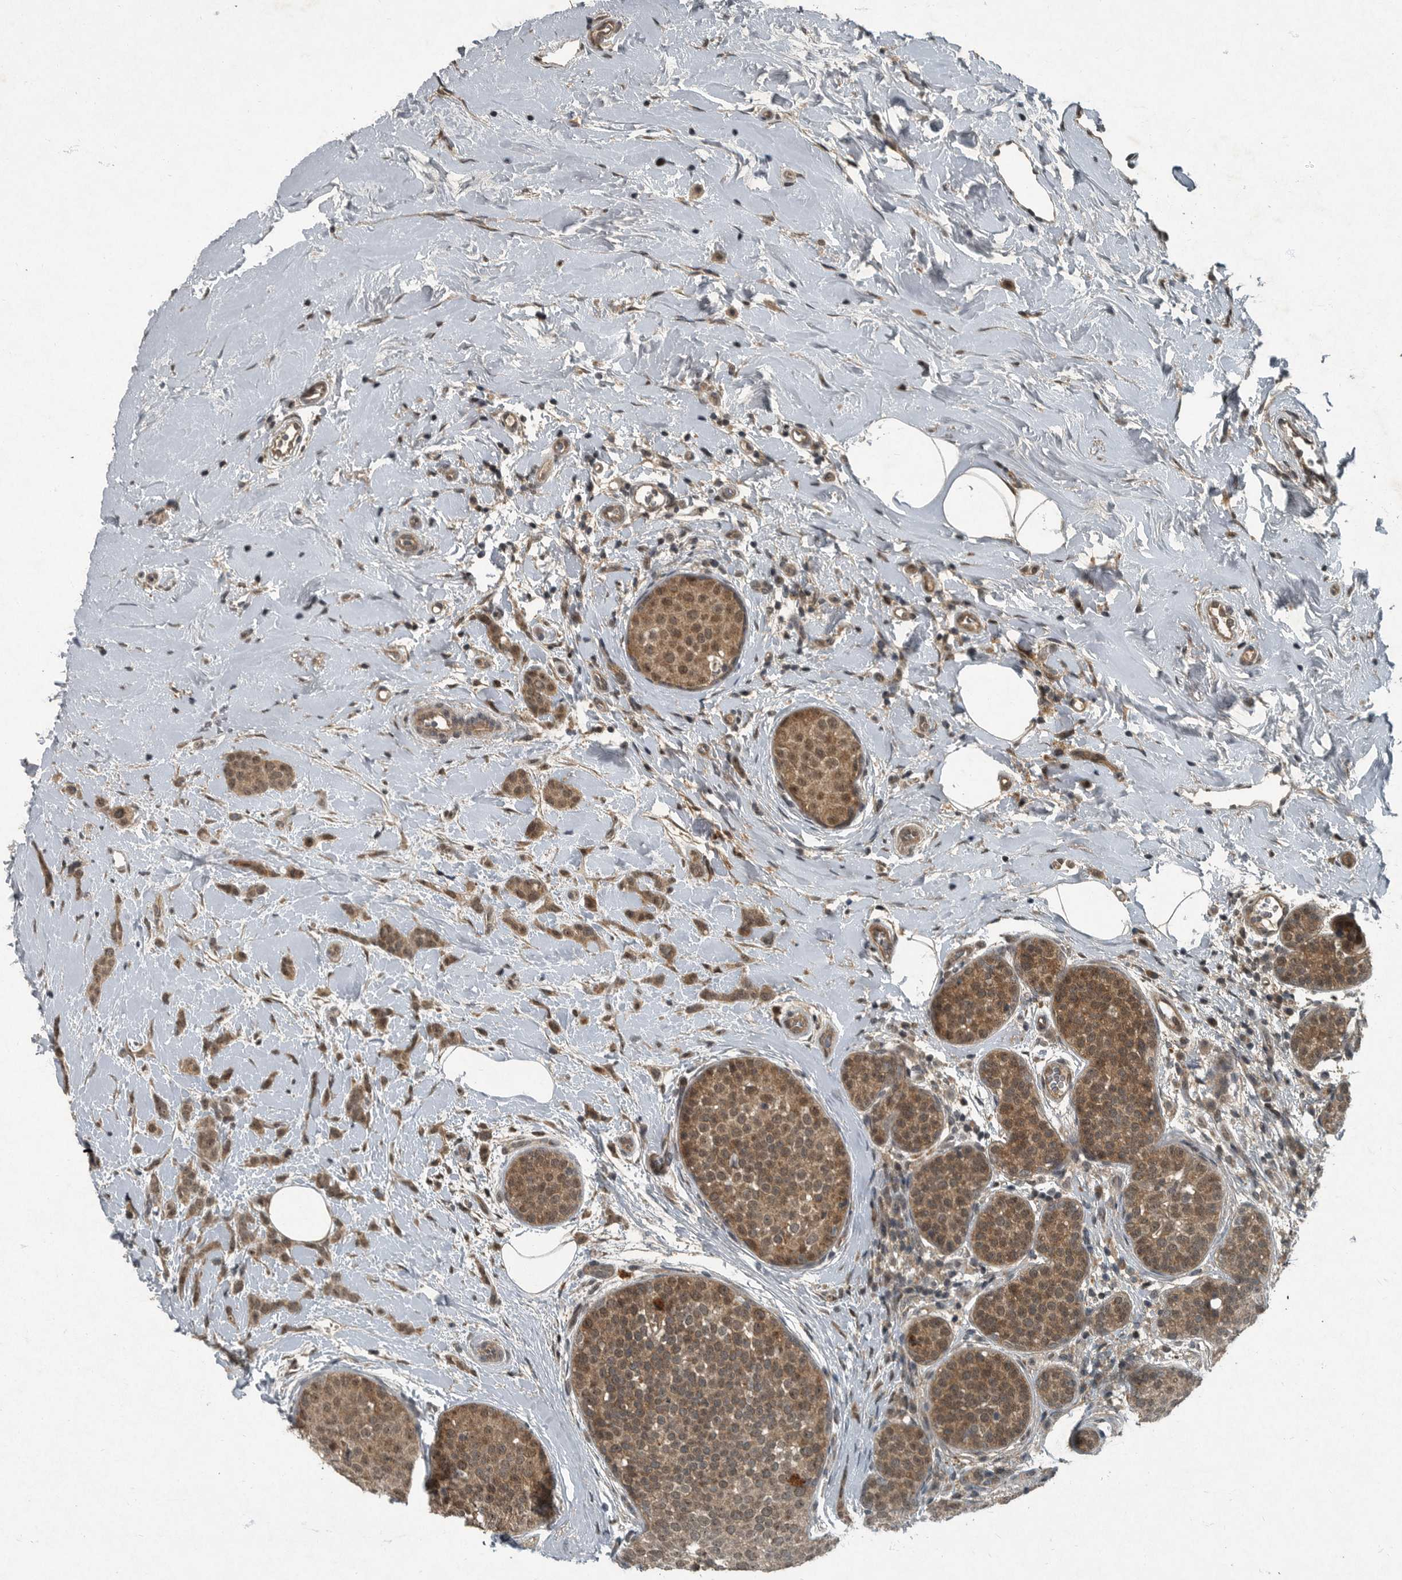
{"staining": {"intensity": "moderate", "quantity": ">75%", "location": "cytoplasmic/membranous,nuclear"}, "tissue": "breast cancer", "cell_type": "Tumor cells", "image_type": "cancer", "snomed": [{"axis": "morphology", "description": "Lobular carcinoma, in situ"}, {"axis": "morphology", "description": "Lobular carcinoma"}, {"axis": "topography", "description": "Breast"}], "caption": "Tumor cells demonstrate medium levels of moderate cytoplasmic/membranous and nuclear positivity in approximately >75% of cells in breast cancer (lobular carcinoma).", "gene": "FOXO1", "patient": {"sex": "female", "age": 41}}